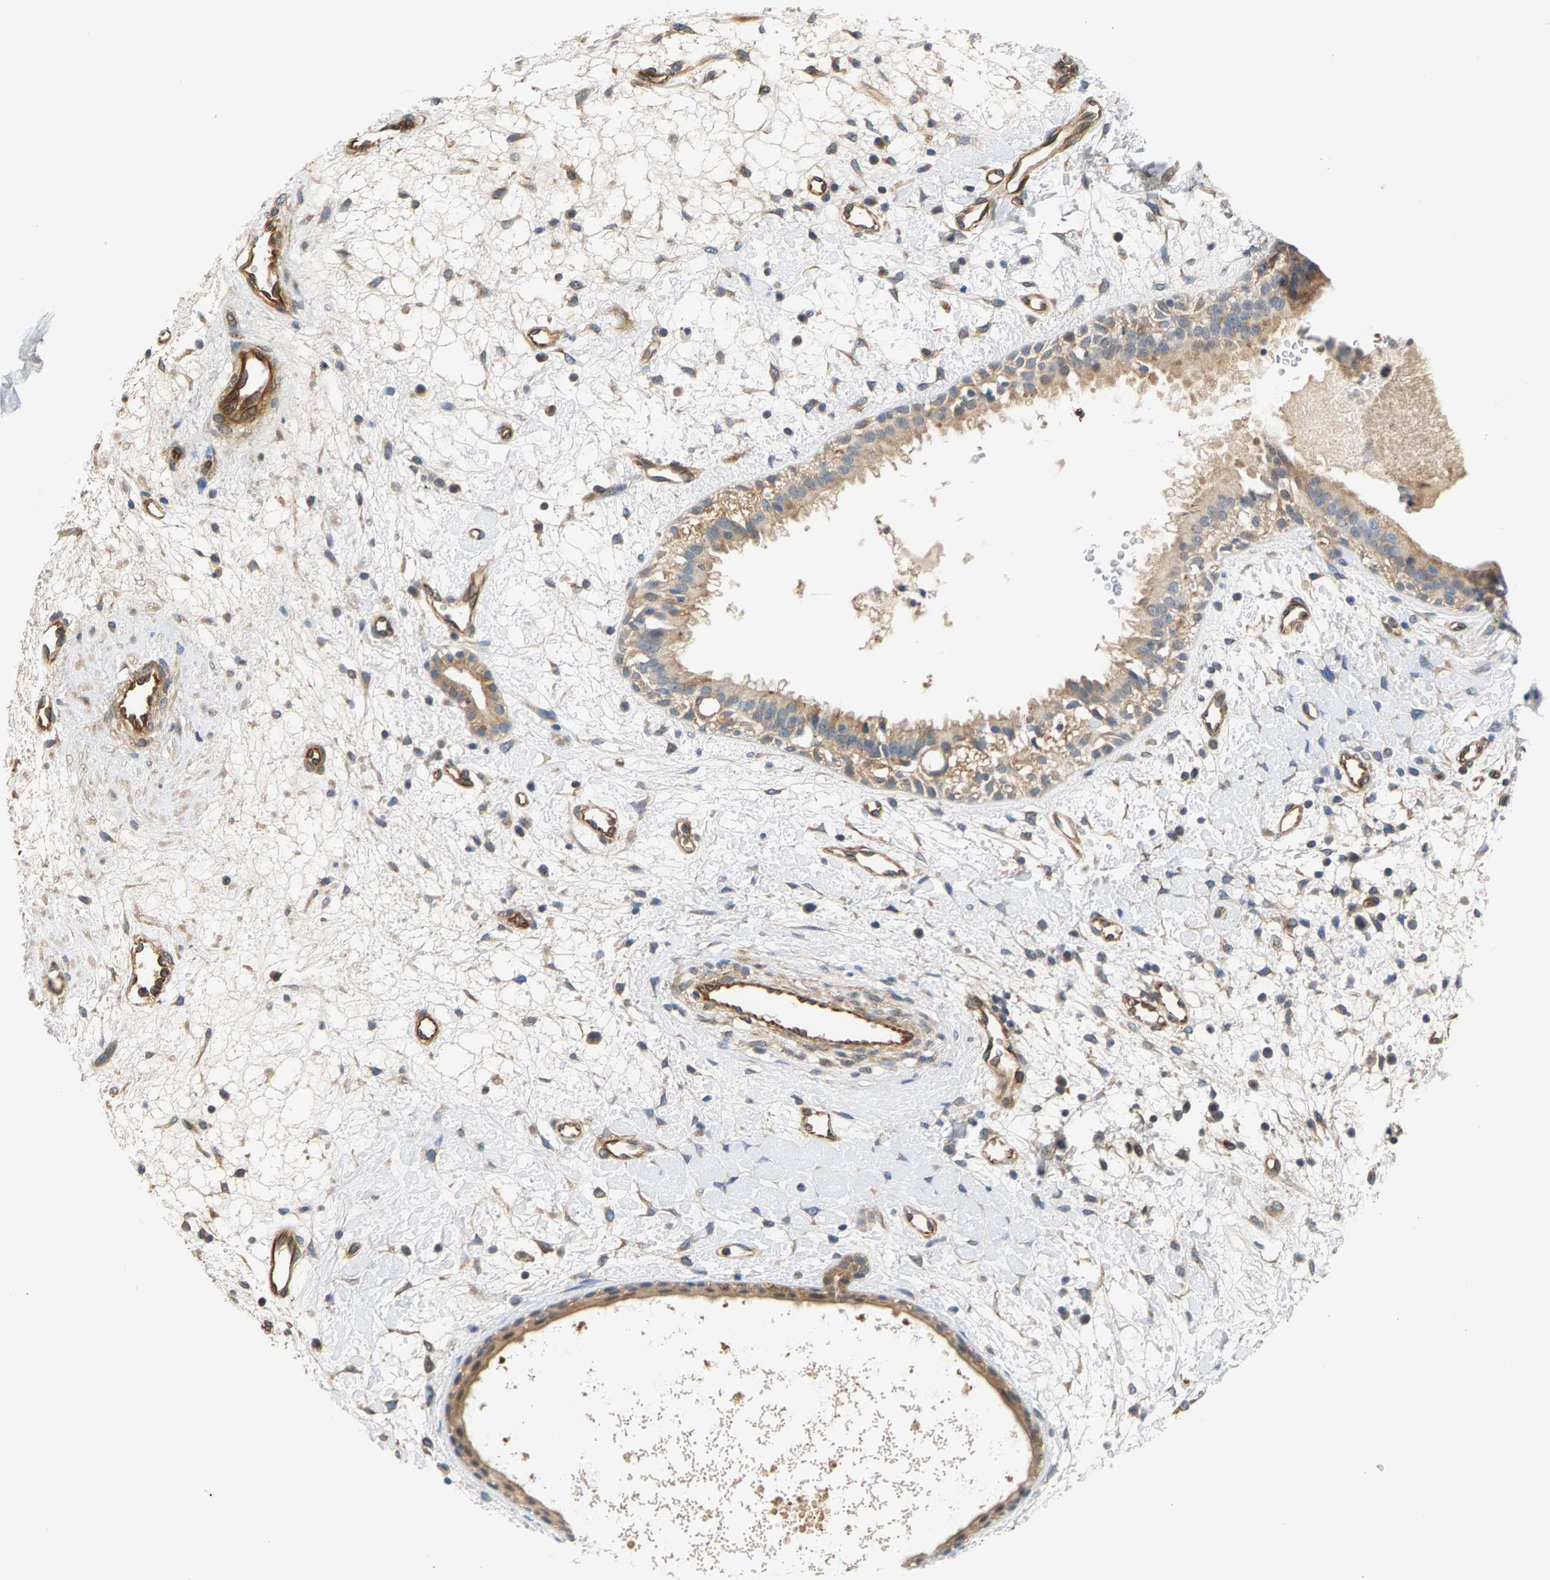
{"staining": {"intensity": "moderate", "quantity": "25%-75%", "location": "cytoplasmic/membranous"}, "tissue": "nasopharynx", "cell_type": "Respiratory epithelial cells", "image_type": "normal", "snomed": [{"axis": "morphology", "description": "Normal tissue, NOS"}, {"axis": "topography", "description": "Nasopharynx"}], "caption": "High-power microscopy captured an IHC micrograph of normal nasopharynx, revealing moderate cytoplasmic/membranous staining in approximately 25%-75% of respiratory epithelial cells. (brown staining indicates protein expression, while blue staining denotes nuclei).", "gene": "KRTAP27", "patient": {"sex": "male", "age": 22}}